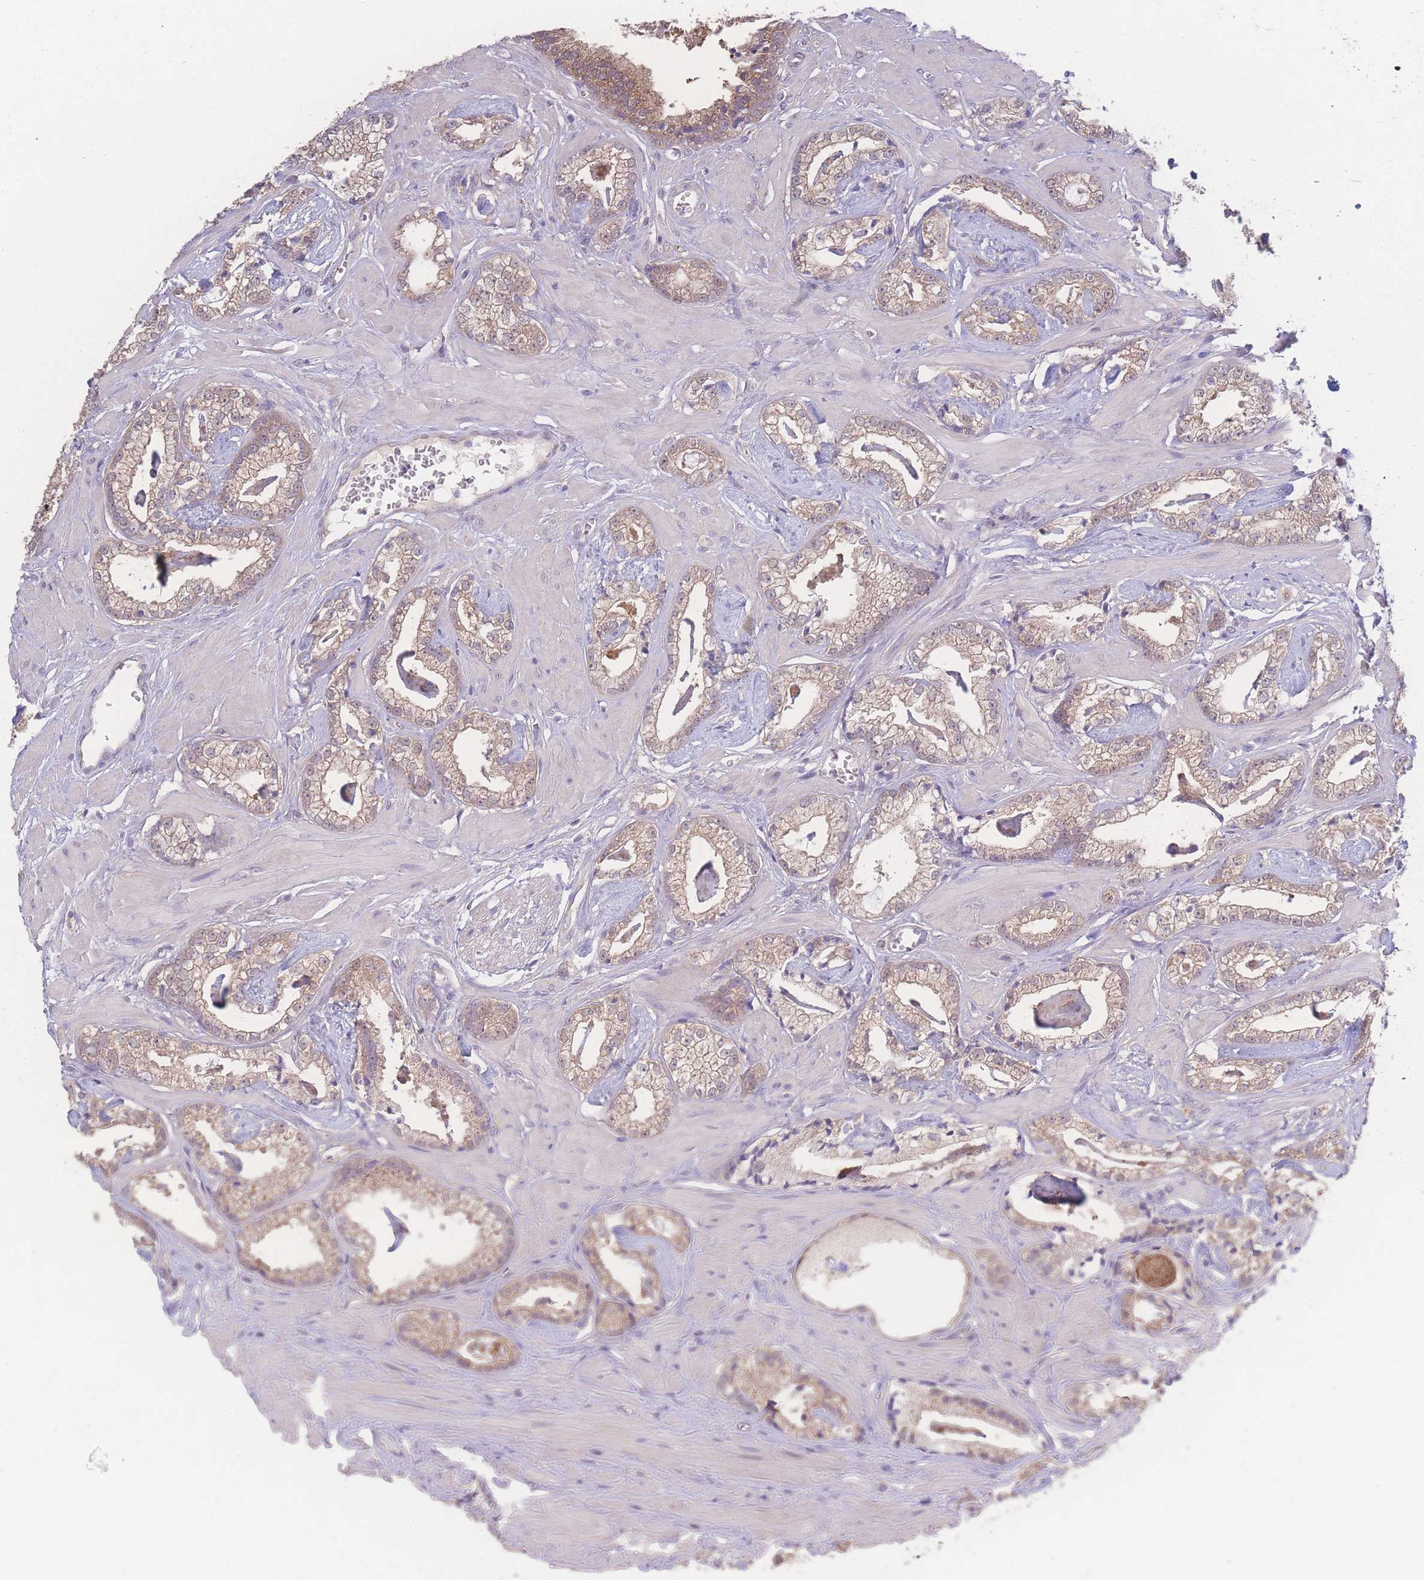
{"staining": {"intensity": "weak", "quantity": ">75%", "location": "cytoplasmic/membranous"}, "tissue": "prostate cancer", "cell_type": "Tumor cells", "image_type": "cancer", "snomed": [{"axis": "morphology", "description": "Adenocarcinoma, Low grade"}, {"axis": "topography", "description": "Prostate"}], "caption": "Immunohistochemical staining of prostate cancer (low-grade adenocarcinoma) shows weak cytoplasmic/membranous protein expression in about >75% of tumor cells.", "gene": "GIPR", "patient": {"sex": "male", "age": 60}}